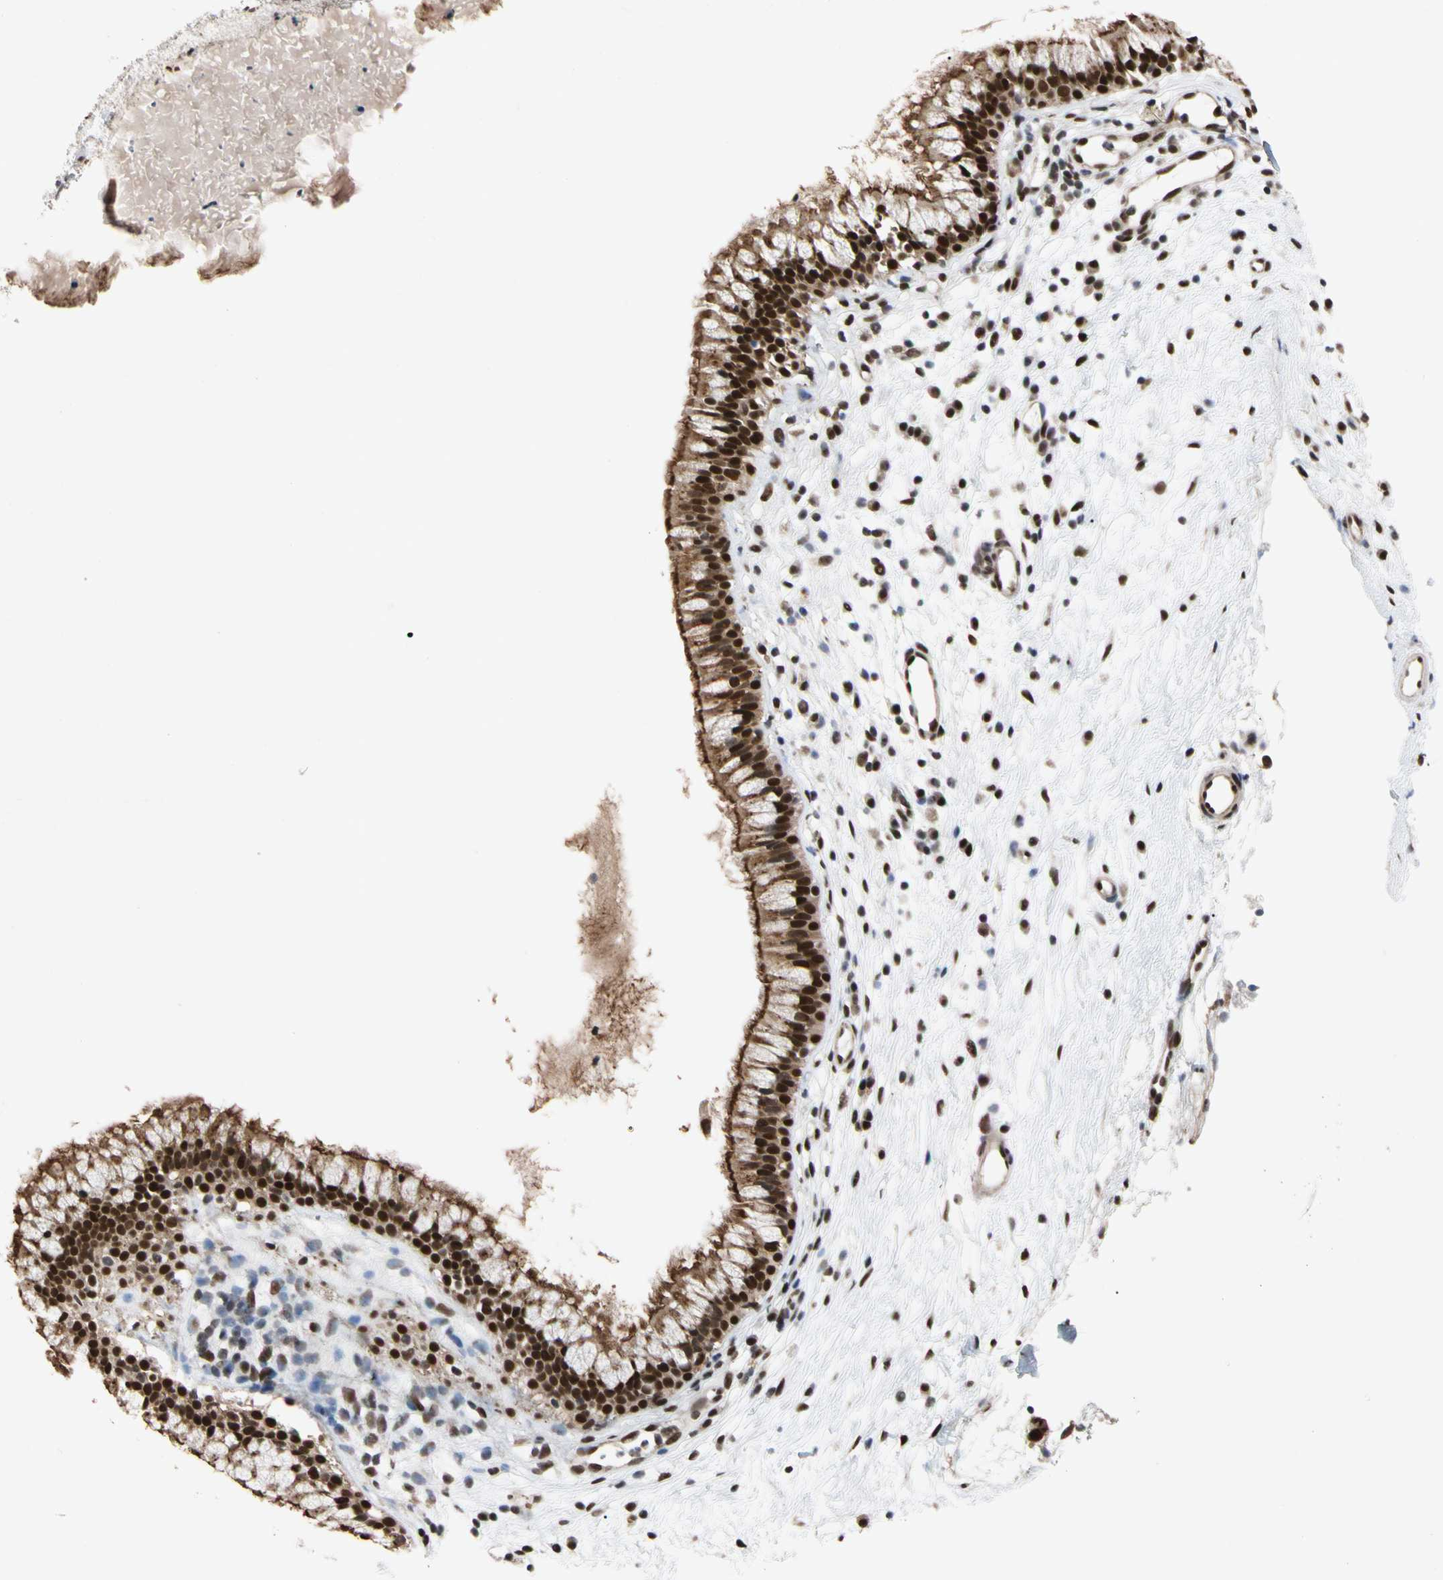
{"staining": {"intensity": "strong", "quantity": ">75%", "location": "cytoplasmic/membranous,nuclear"}, "tissue": "nasopharynx", "cell_type": "Respiratory epithelial cells", "image_type": "normal", "snomed": [{"axis": "morphology", "description": "Normal tissue, NOS"}, {"axis": "topography", "description": "Nasopharynx"}], "caption": "Immunohistochemistry (IHC) (DAB) staining of unremarkable human nasopharynx exhibits strong cytoplasmic/membranous,nuclear protein staining in approximately >75% of respiratory epithelial cells. The staining is performed using DAB (3,3'-diaminobenzidine) brown chromogen to label protein expression. The nuclei are counter-stained blue using hematoxylin.", "gene": "FAM98B", "patient": {"sex": "male", "age": 21}}